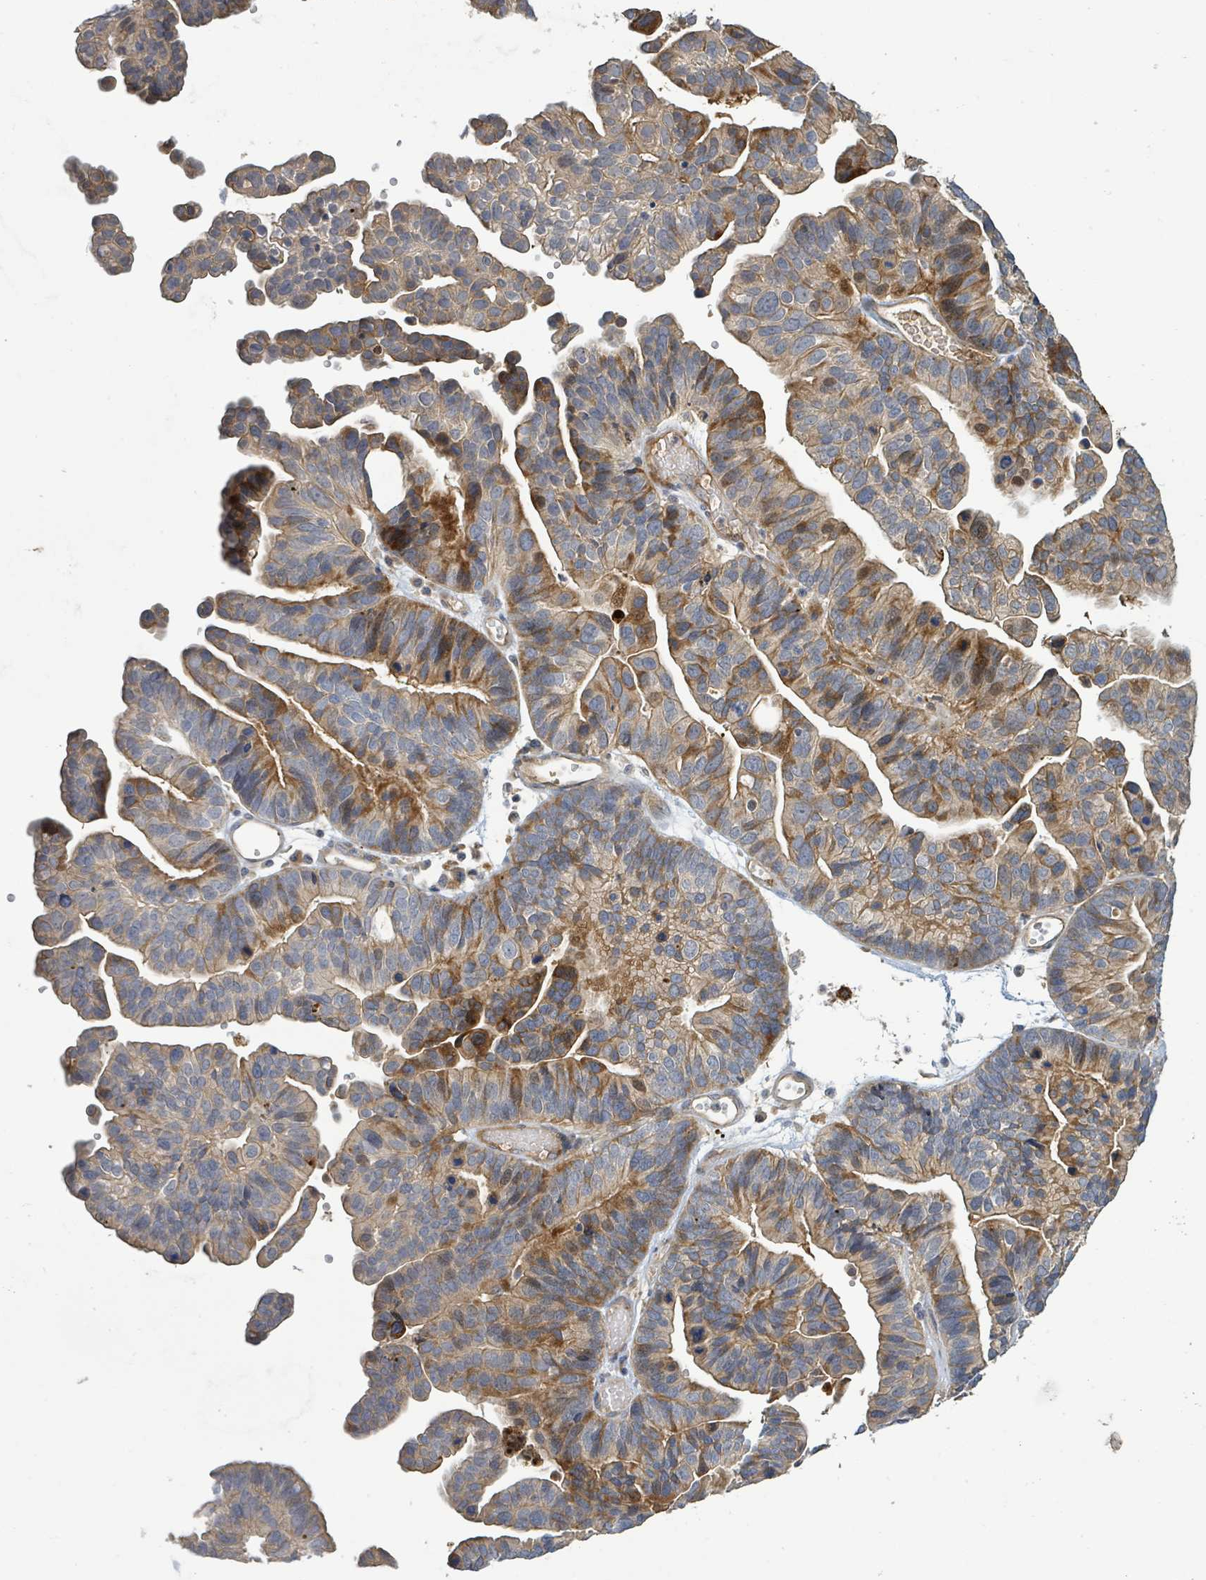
{"staining": {"intensity": "moderate", "quantity": ">75%", "location": "cytoplasmic/membranous"}, "tissue": "ovarian cancer", "cell_type": "Tumor cells", "image_type": "cancer", "snomed": [{"axis": "morphology", "description": "Cystadenocarcinoma, serous, NOS"}, {"axis": "topography", "description": "Ovary"}], "caption": "IHC (DAB) staining of serous cystadenocarcinoma (ovarian) shows moderate cytoplasmic/membranous protein expression in approximately >75% of tumor cells.", "gene": "STARD4", "patient": {"sex": "female", "age": 56}}